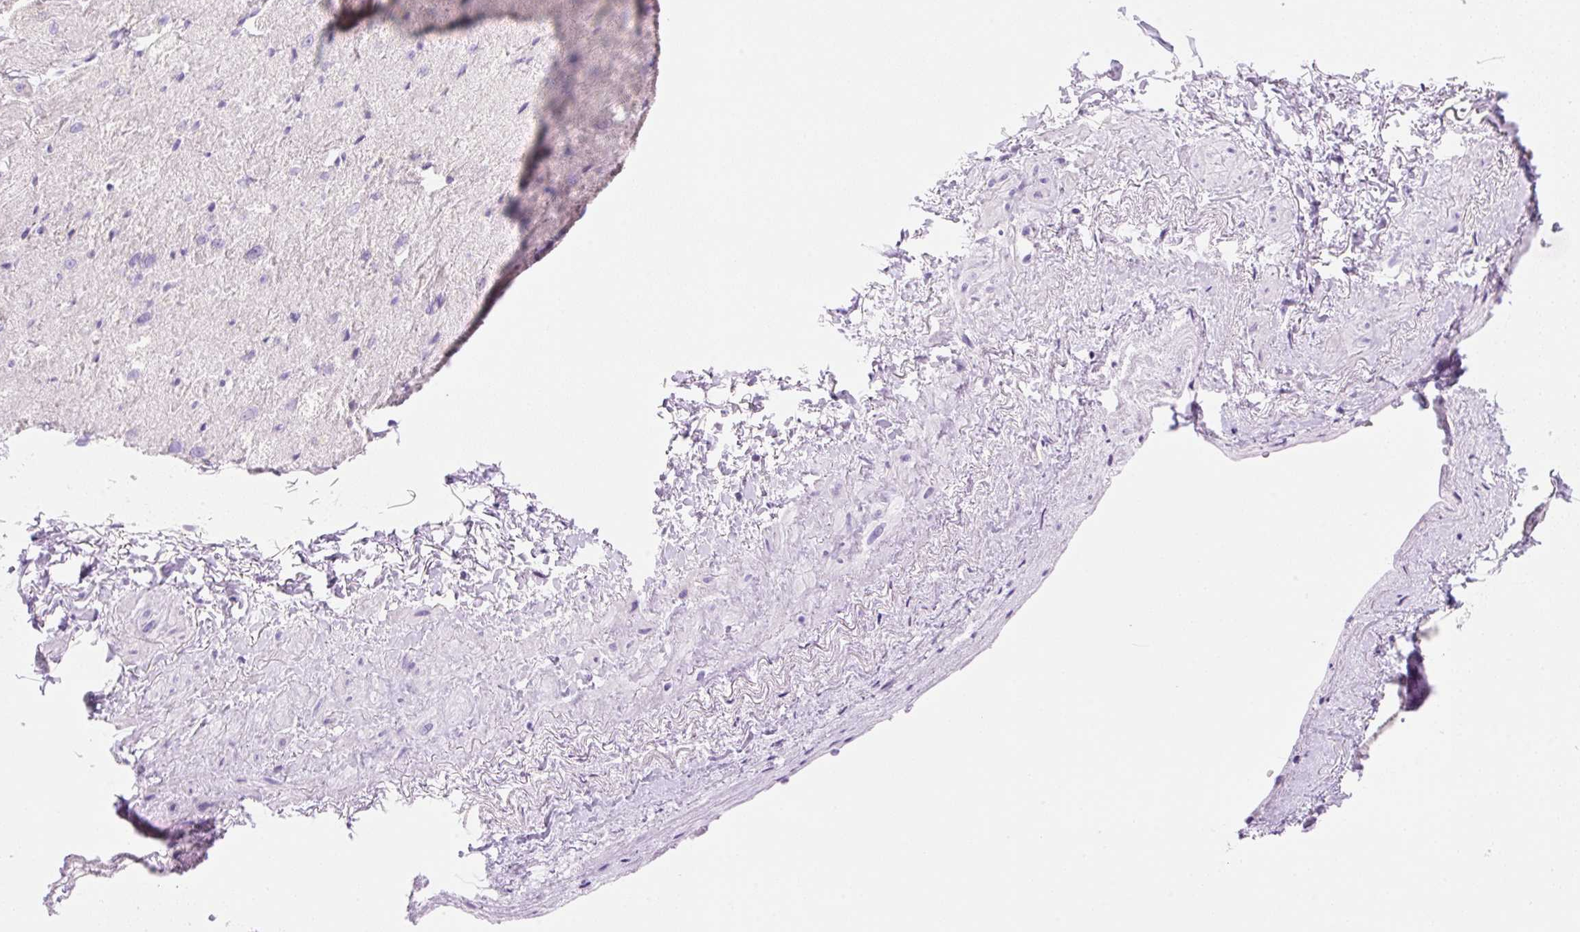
{"staining": {"intensity": "negative", "quantity": "none", "location": "none"}, "tissue": "heart muscle", "cell_type": "Cardiomyocytes", "image_type": "normal", "snomed": [{"axis": "morphology", "description": "Normal tissue, NOS"}, {"axis": "topography", "description": "Heart"}], "caption": "Heart muscle stained for a protein using immunohistochemistry (IHC) demonstrates no staining cardiomyocytes.", "gene": "ZNF121", "patient": {"sex": "male", "age": 62}}